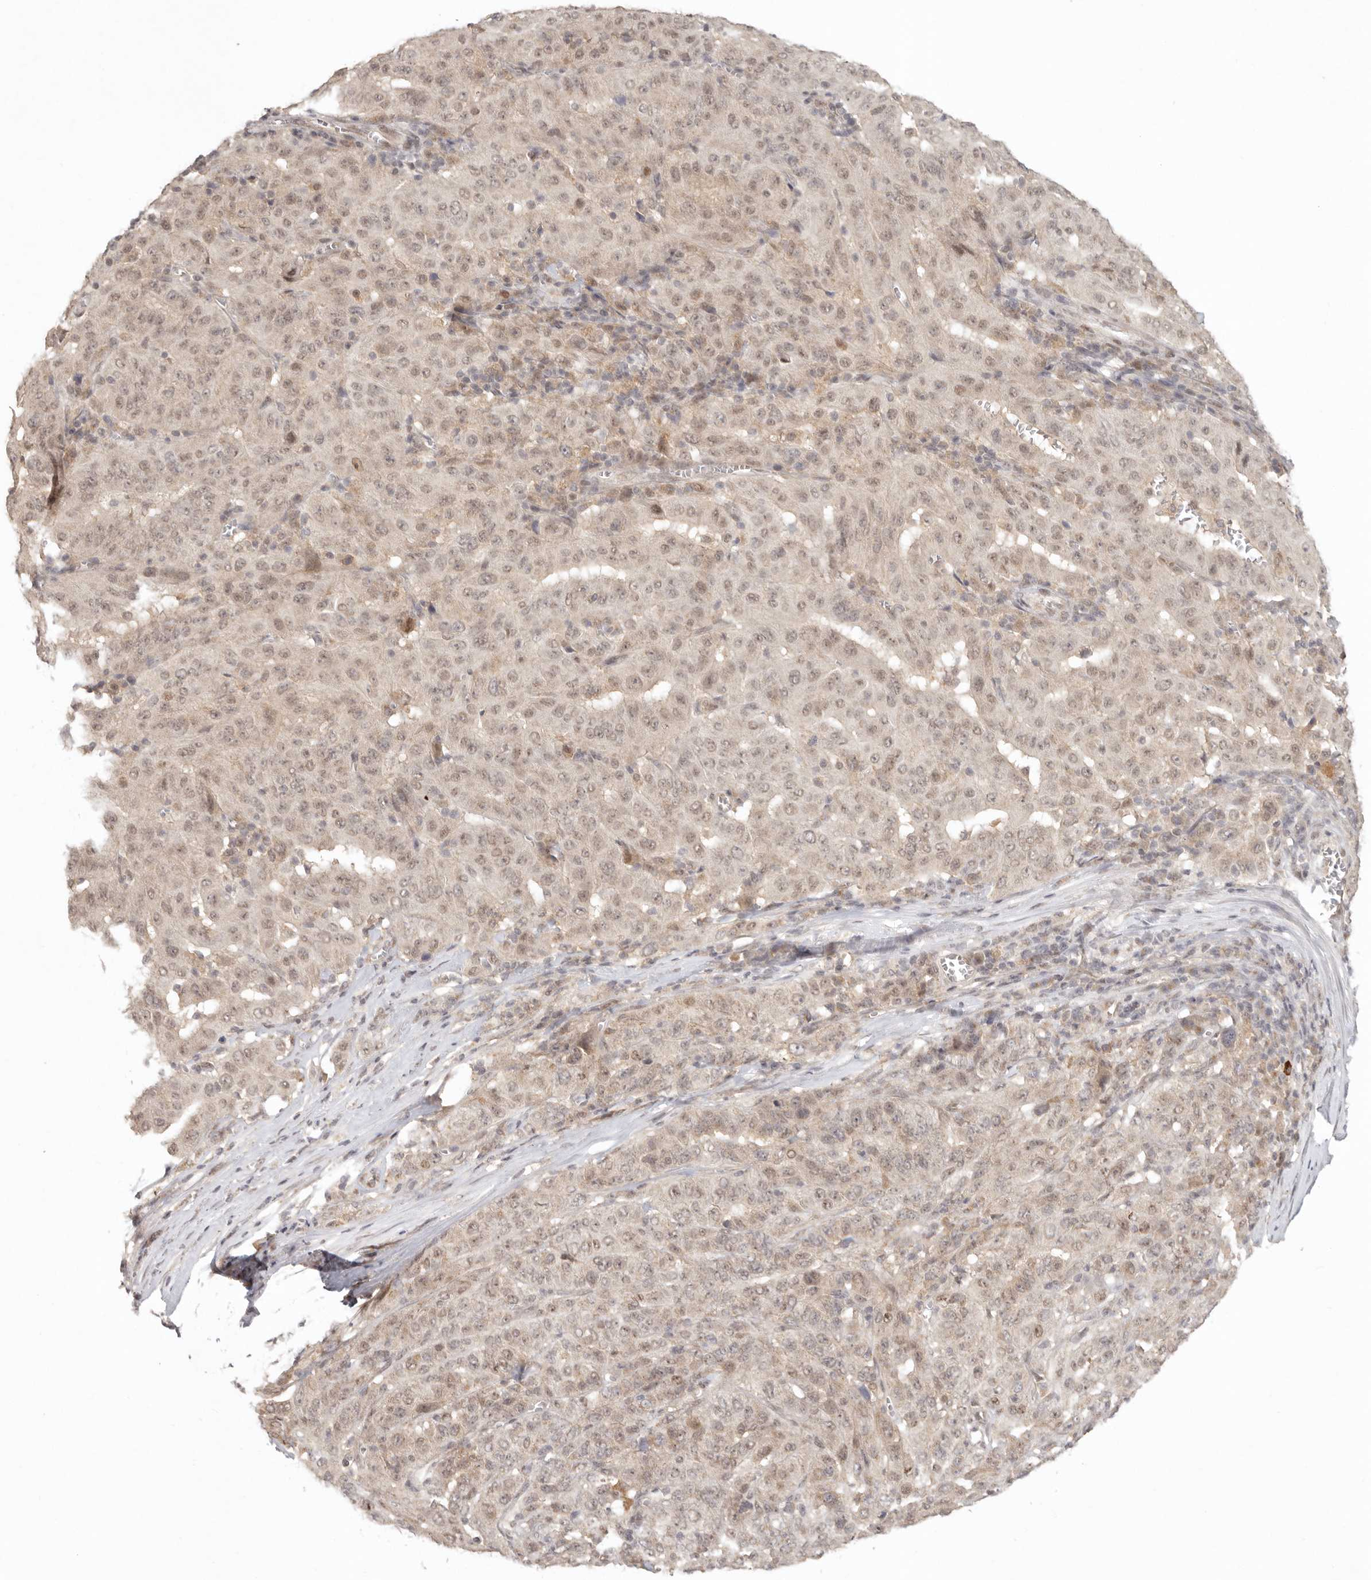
{"staining": {"intensity": "weak", "quantity": ">75%", "location": "nuclear"}, "tissue": "pancreatic cancer", "cell_type": "Tumor cells", "image_type": "cancer", "snomed": [{"axis": "morphology", "description": "Adenocarcinoma, NOS"}, {"axis": "topography", "description": "Pancreas"}], "caption": "DAB (3,3'-diaminobenzidine) immunohistochemical staining of human adenocarcinoma (pancreatic) shows weak nuclear protein positivity in about >75% of tumor cells. (DAB (3,3'-diaminobenzidine) IHC with brightfield microscopy, high magnification).", "gene": "LRRC75A", "patient": {"sex": "male", "age": 63}}